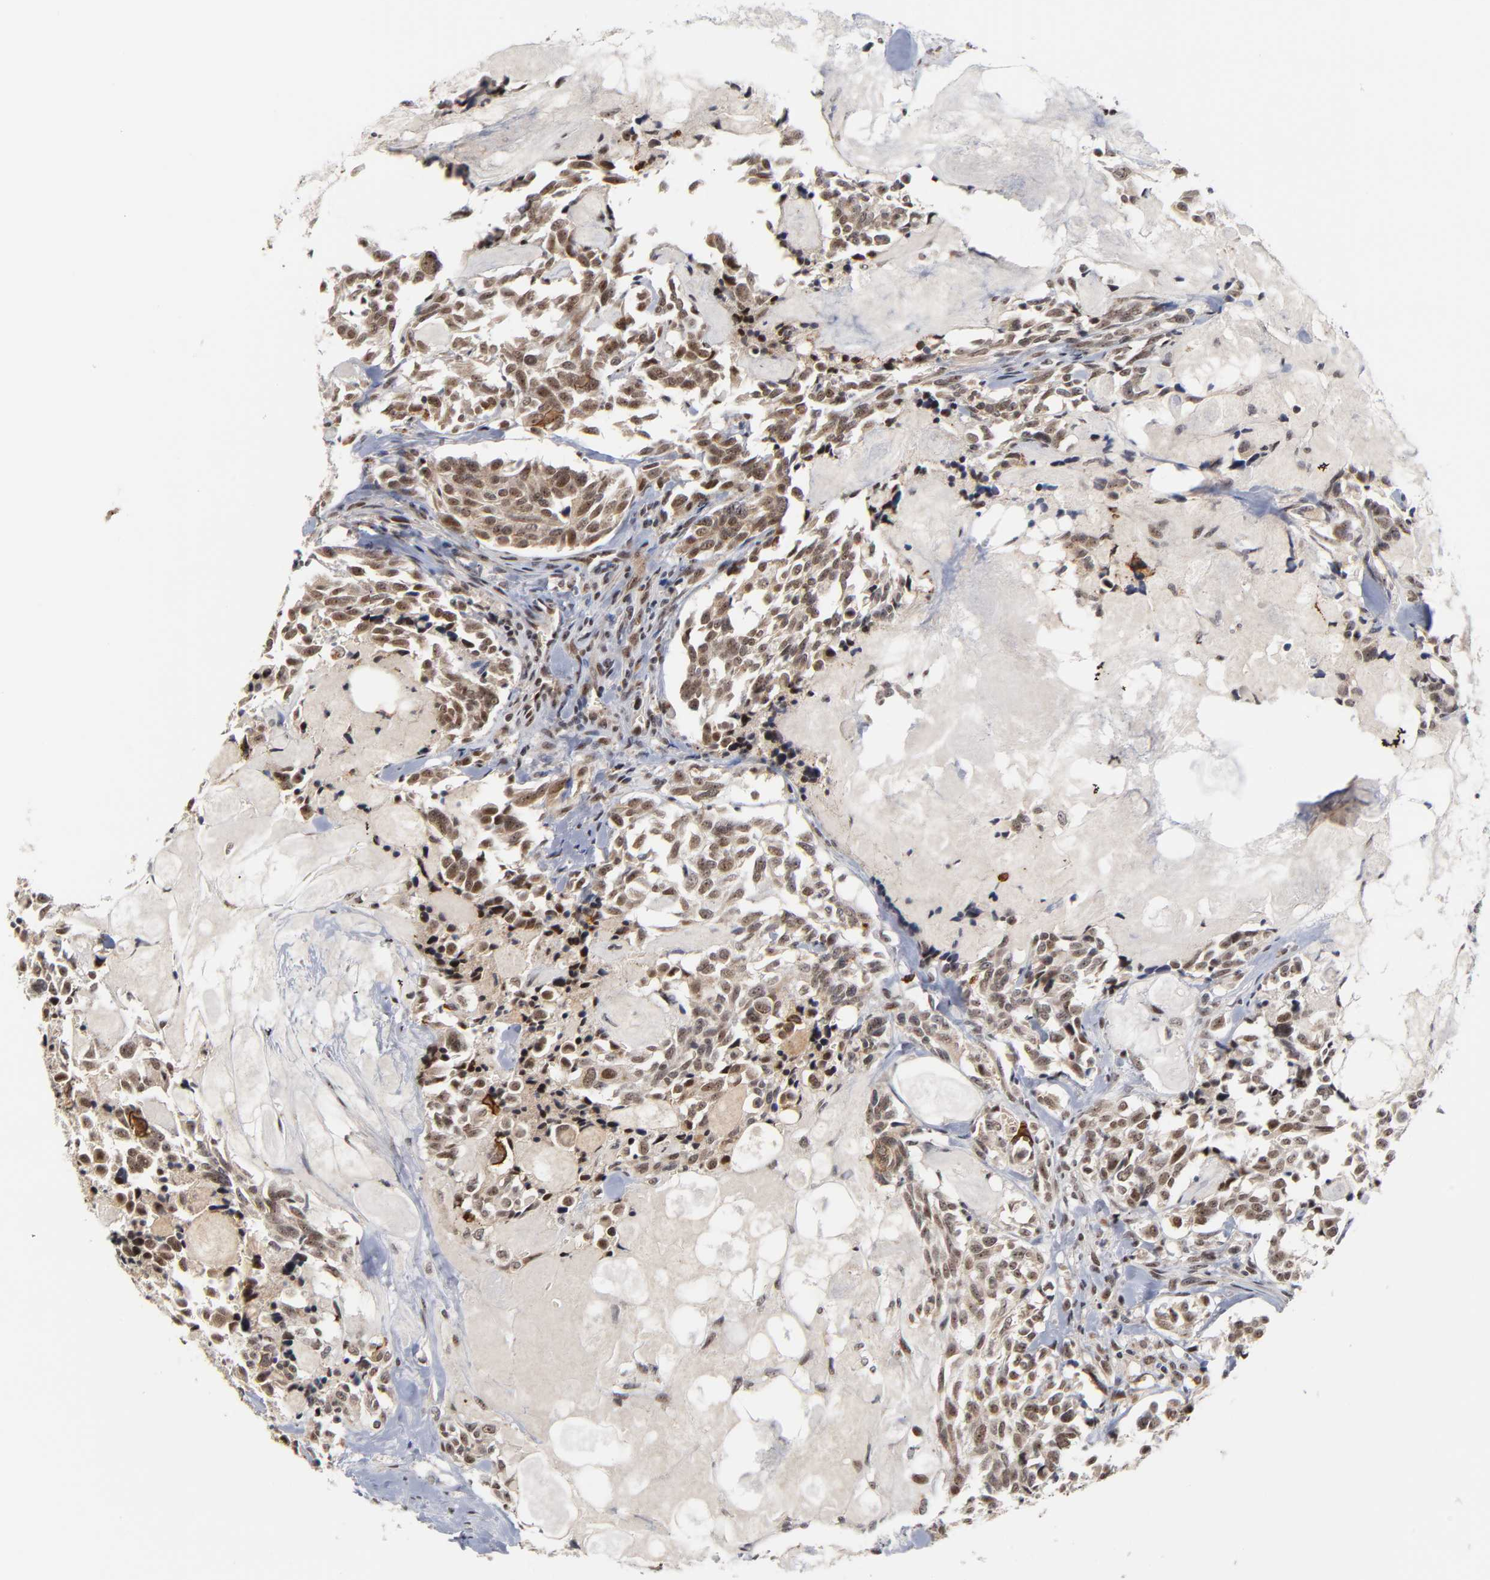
{"staining": {"intensity": "weak", "quantity": "25%-75%", "location": "cytoplasmic/membranous,nuclear"}, "tissue": "thyroid cancer", "cell_type": "Tumor cells", "image_type": "cancer", "snomed": [{"axis": "morphology", "description": "Carcinoma, NOS"}, {"axis": "morphology", "description": "Carcinoid, malignant, NOS"}, {"axis": "topography", "description": "Thyroid gland"}], "caption": "Thyroid cancer was stained to show a protein in brown. There is low levels of weak cytoplasmic/membranous and nuclear positivity in approximately 25%-75% of tumor cells.", "gene": "ZNF419", "patient": {"sex": "male", "age": 33}}